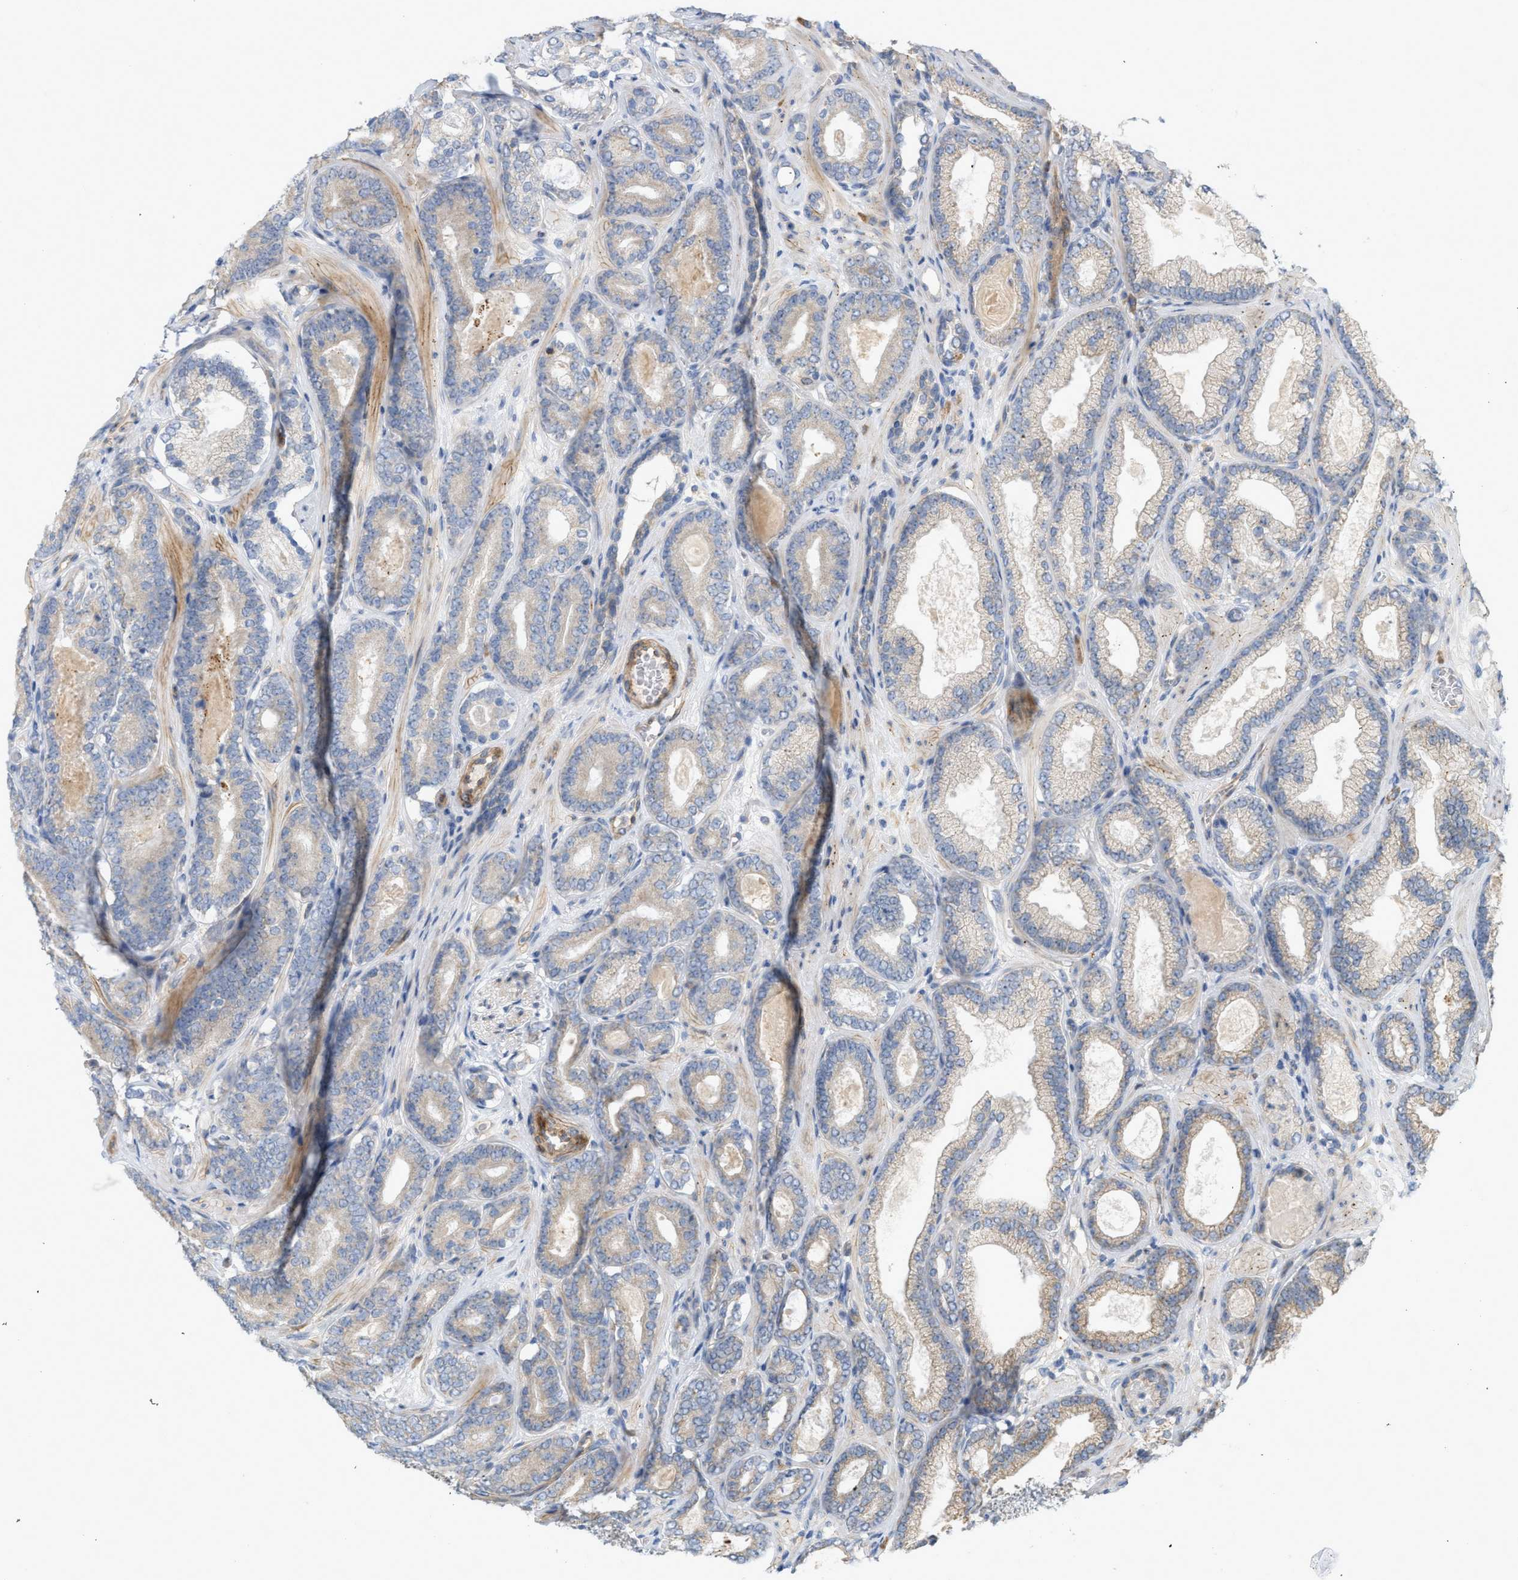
{"staining": {"intensity": "weak", "quantity": ">75%", "location": "cytoplasmic/membranous"}, "tissue": "prostate cancer", "cell_type": "Tumor cells", "image_type": "cancer", "snomed": [{"axis": "morphology", "description": "Adenocarcinoma, High grade"}, {"axis": "topography", "description": "Prostate"}], "caption": "An immunohistochemistry histopathology image of tumor tissue is shown. Protein staining in brown labels weak cytoplasmic/membranous positivity in prostate cancer (high-grade adenocarcinoma) within tumor cells.", "gene": "SVOP", "patient": {"sex": "male", "age": 60}}